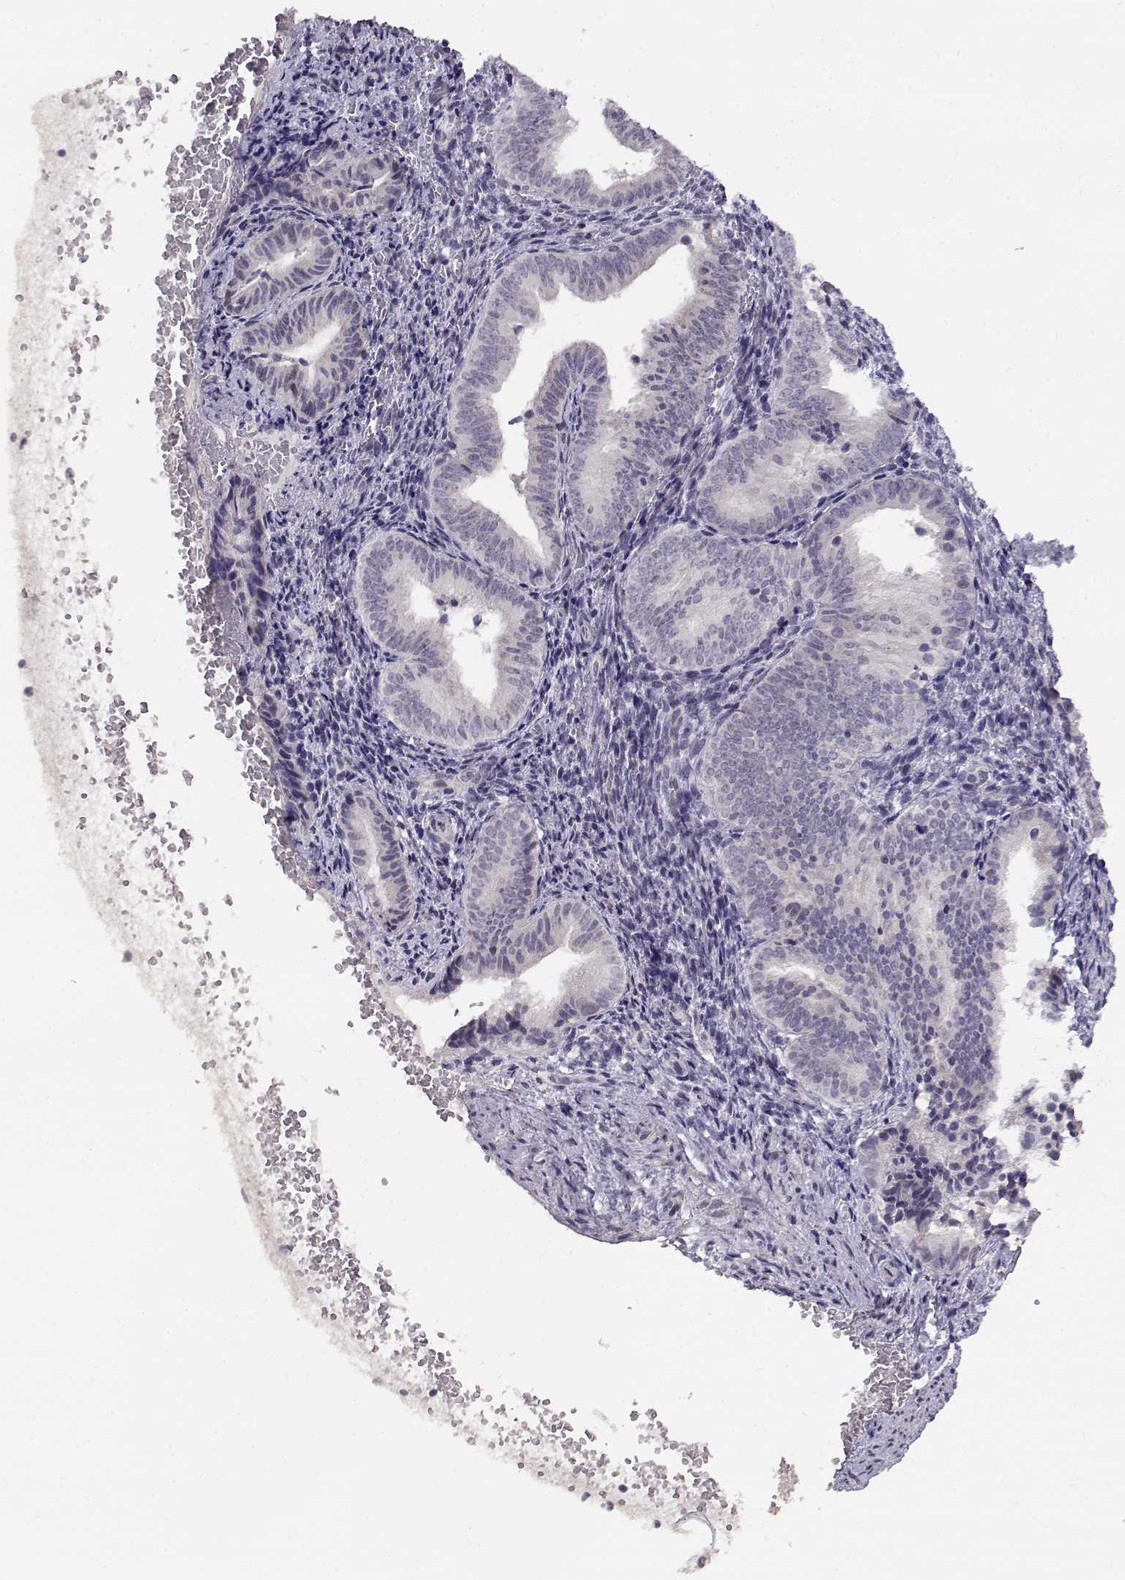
{"staining": {"intensity": "negative", "quantity": "none", "location": "none"}, "tissue": "endometrium", "cell_type": "Cells in endometrial stroma", "image_type": "normal", "snomed": [{"axis": "morphology", "description": "Normal tissue, NOS"}, {"axis": "topography", "description": "Endometrium"}], "caption": "High power microscopy histopathology image of an immunohistochemistry (IHC) histopathology image of unremarkable endometrium, revealing no significant staining in cells in endometrial stroma. (DAB IHC, high magnification).", "gene": "RHOXF2", "patient": {"sex": "female", "age": 42}}